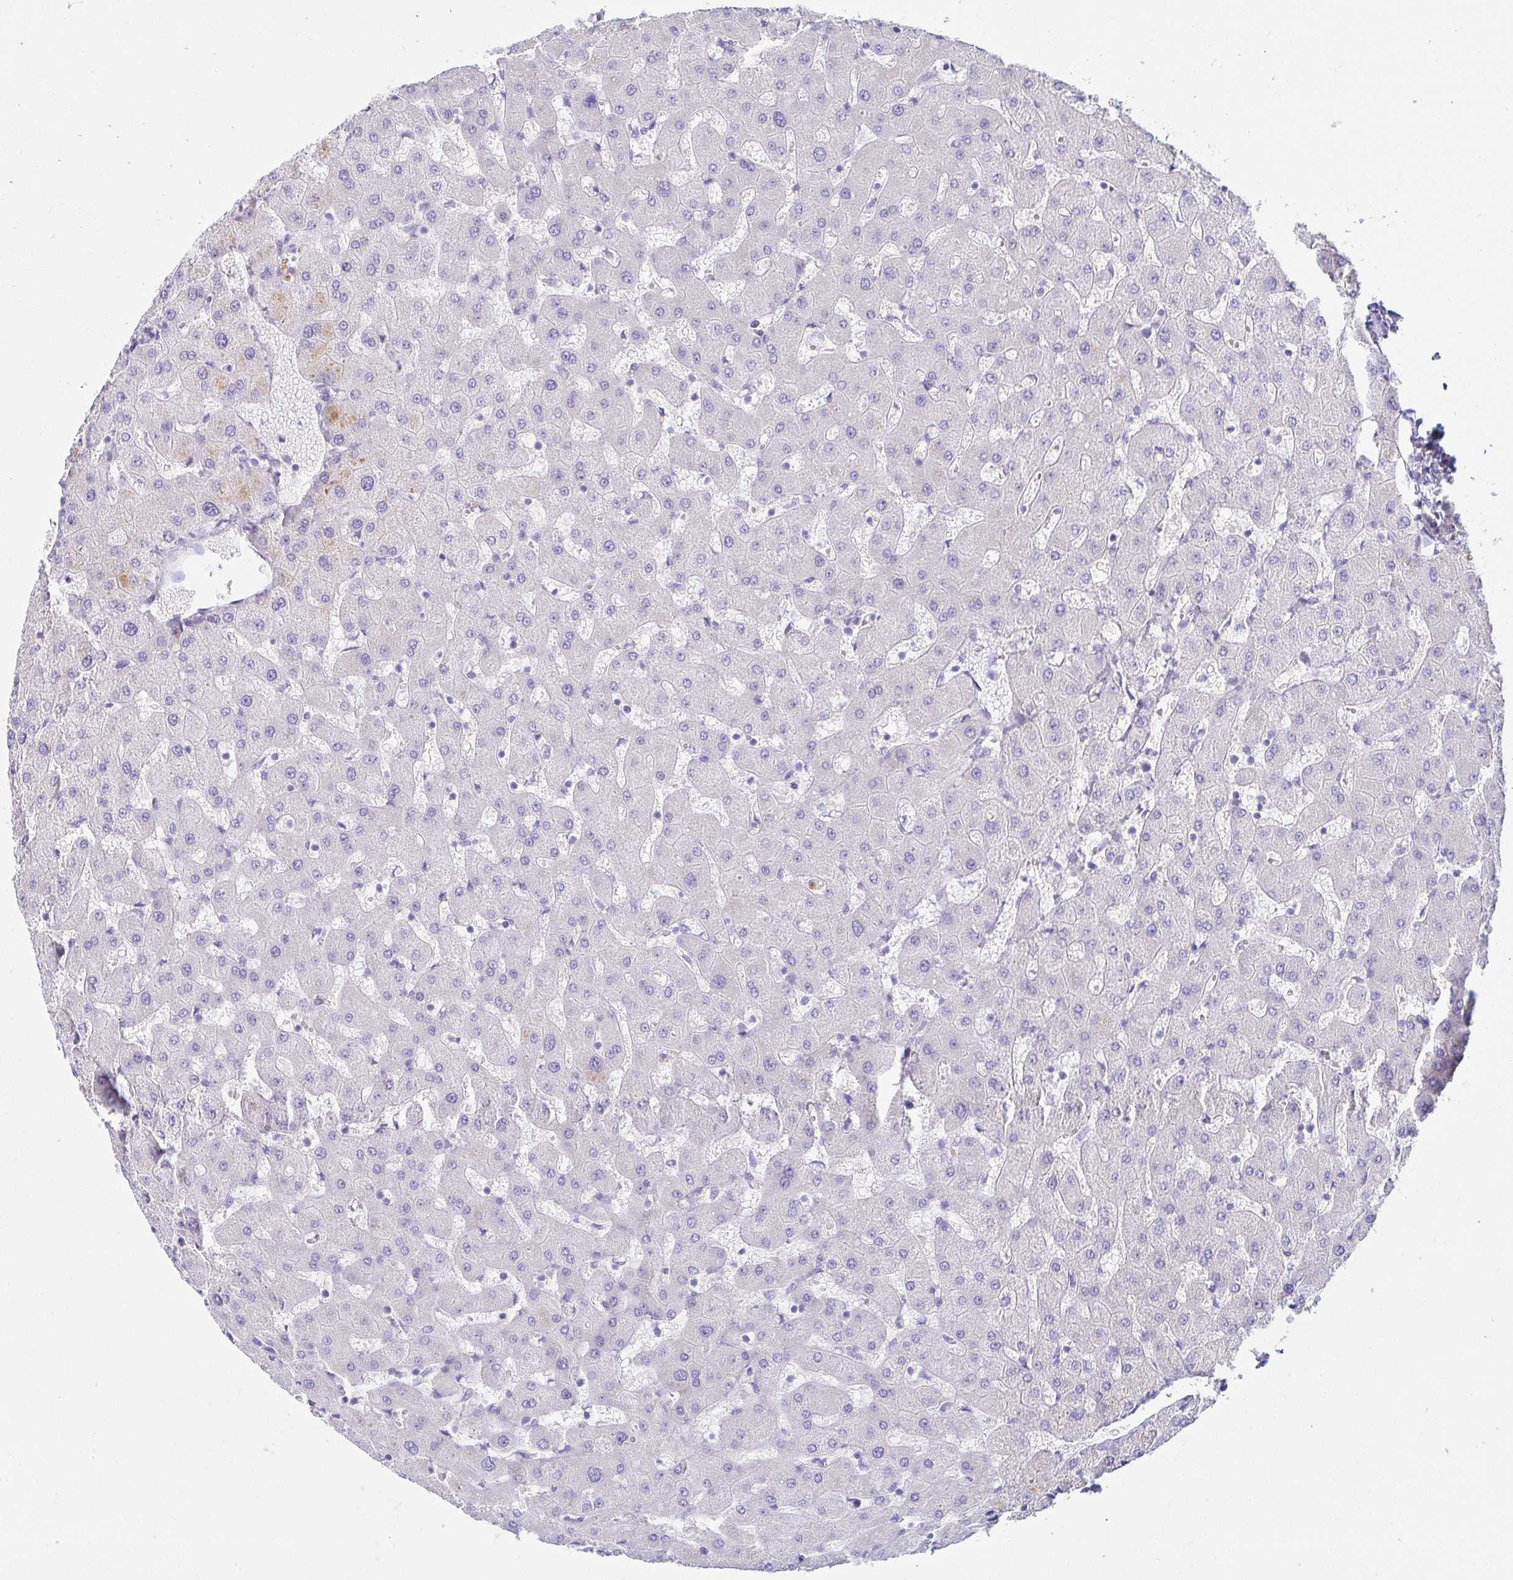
{"staining": {"intensity": "negative", "quantity": "none", "location": "none"}, "tissue": "liver", "cell_type": "Cholangiocytes", "image_type": "normal", "snomed": [{"axis": "morphology", "description": "Normal tissue, NOS"}, {"axis": "topography", "description": "Liver"}], "caption": "Photomicrograph shows no protein positivity in cholangiocytes of normal liver. (Brightfield microscopy of DAB (3,3'-diaminobenzidine) immunohistochemistry (IHC) at high magnification).", "gene": "C4orf17", "patient": {"sex": "female", "age": 63}}